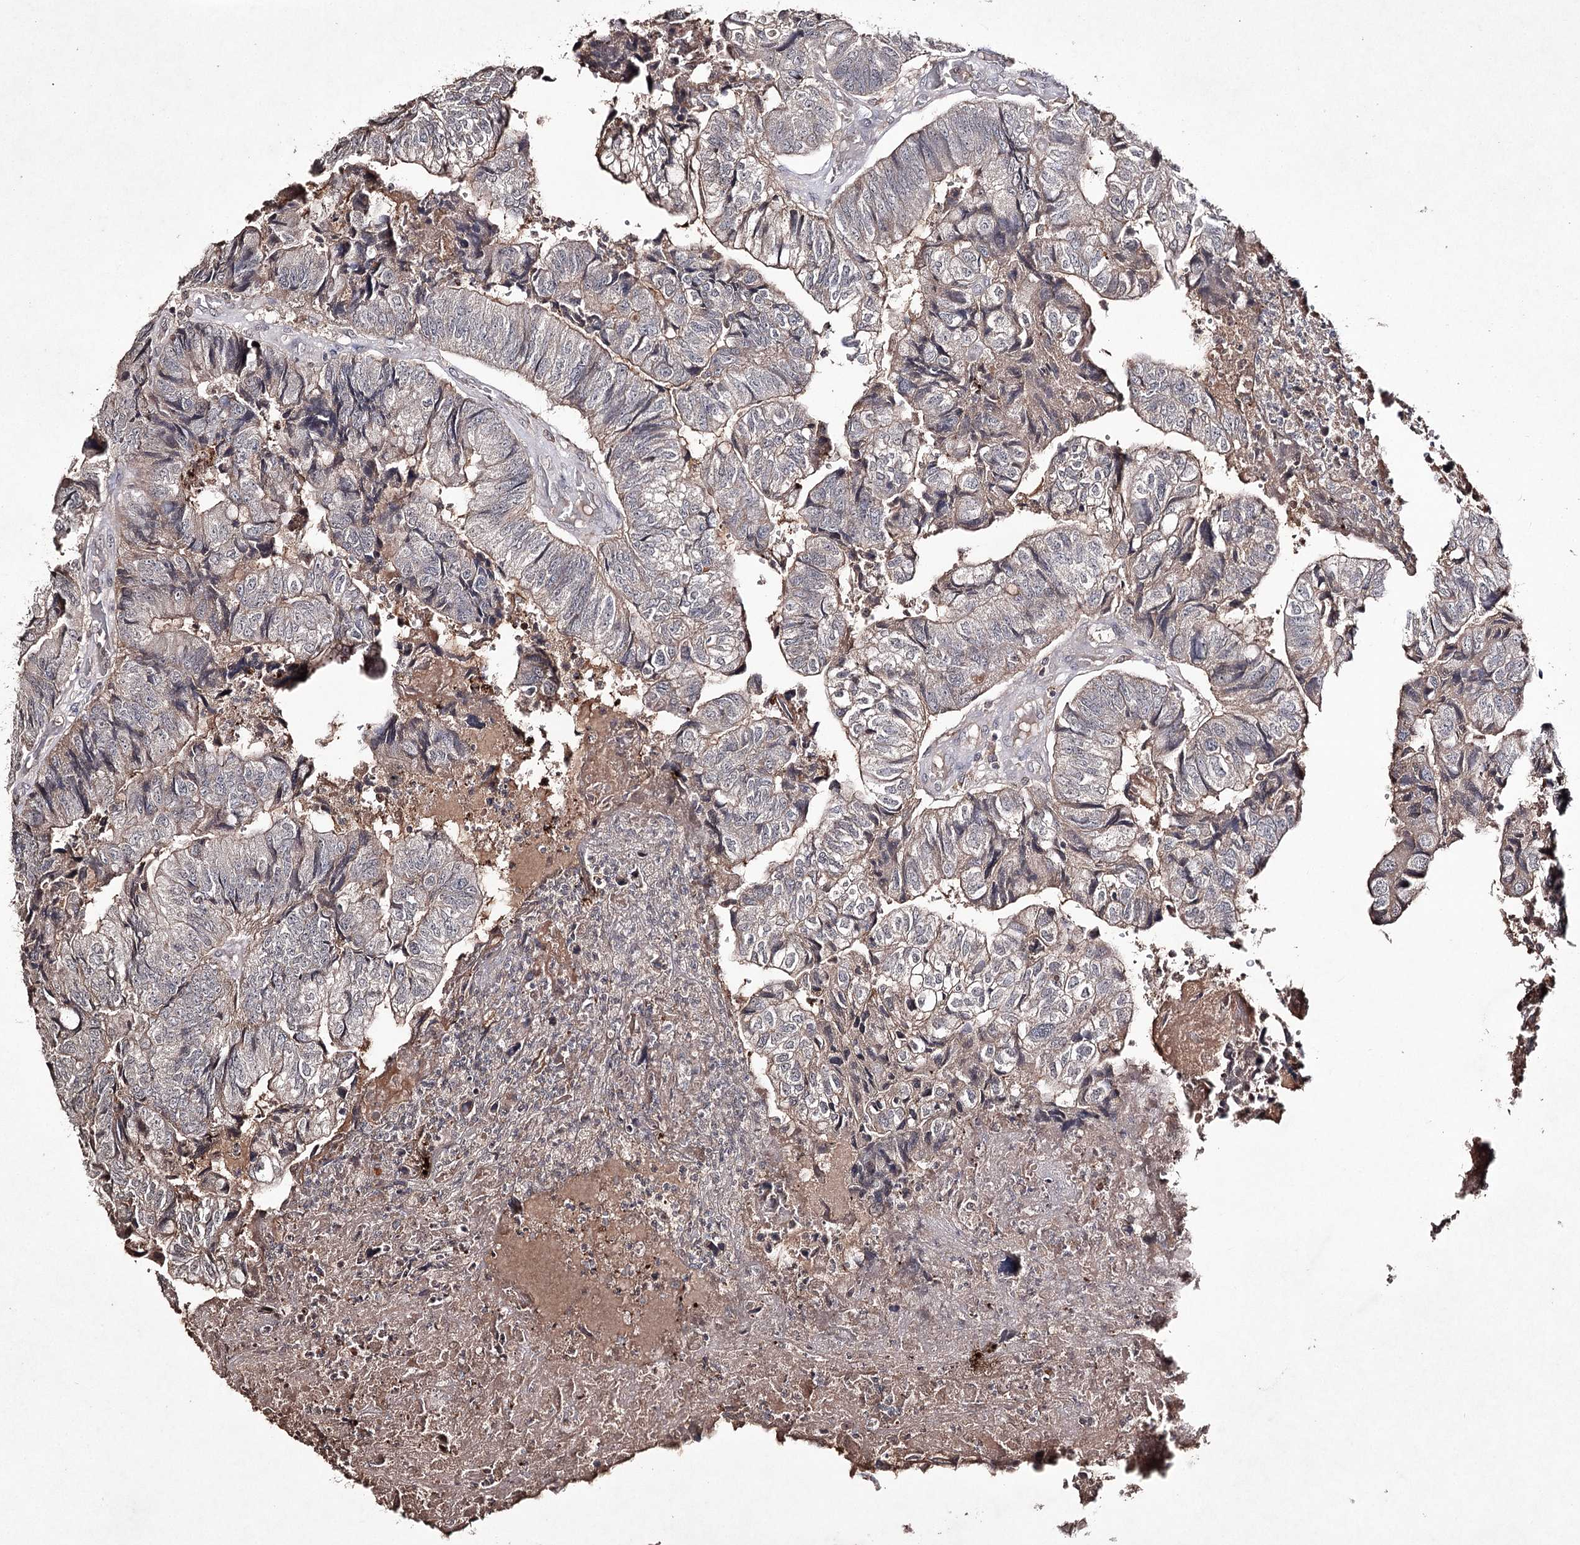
{"staining": {"intensity": "negative", "quantity": "none", "location": "none"}, "tissue": "colorectal cancer", "cell_type": "Tumor cells", "image_type": "cancer", "snomed": [{"axis": "morphology", "description": "Adenocarcinoma, NOS"}, {"axis": "topography", "description": "Colon"}], "caption": "The immunohistochemistry image has no significant positivity in tumor cells of colorectal cancer (adenocarcinoma) tissue.", "gene": "SYNGR3", "patient": {"sex": "female", "age": 67}}